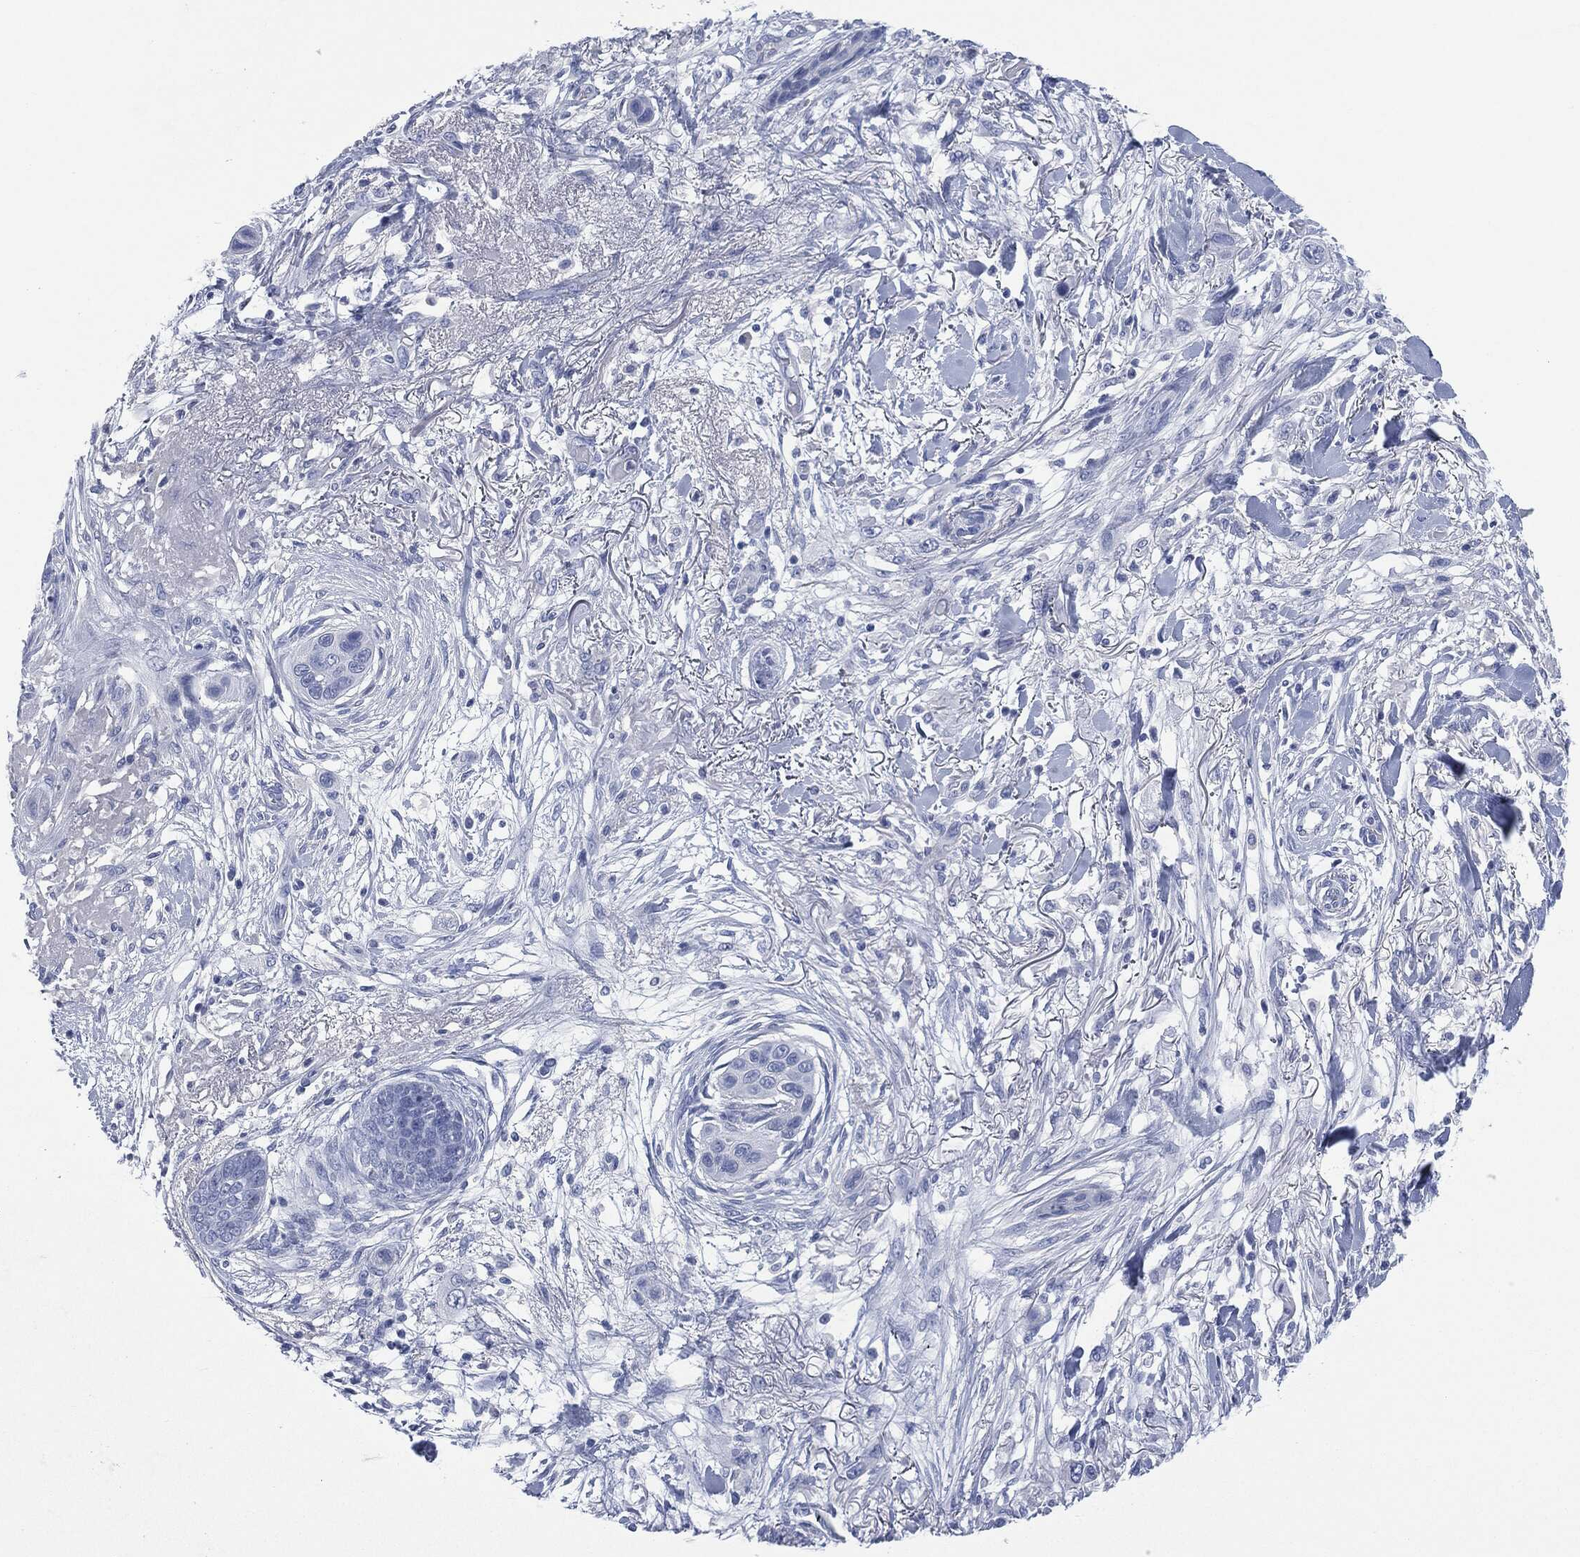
{"staining": {"intensity": "negative", "quantity": "none", "location": "none"}, "tissue": "skin cancer", "cell_type": "Tumor cells", "image_type": "cancer", "snomed": [{"axis": "morphology", "description": "Squamous cell carcinoma, NOS"}, {"axis": "topography", "description": "Skin"}], "caption": "Skin cancer (squamous cell carcinoma) was stained to show a protein in brown. There is no significant staining in tumor cells. Nuclei are stained in blue.", "gene": "MUC16", "patient": {"sex": "male", "age": 79}}